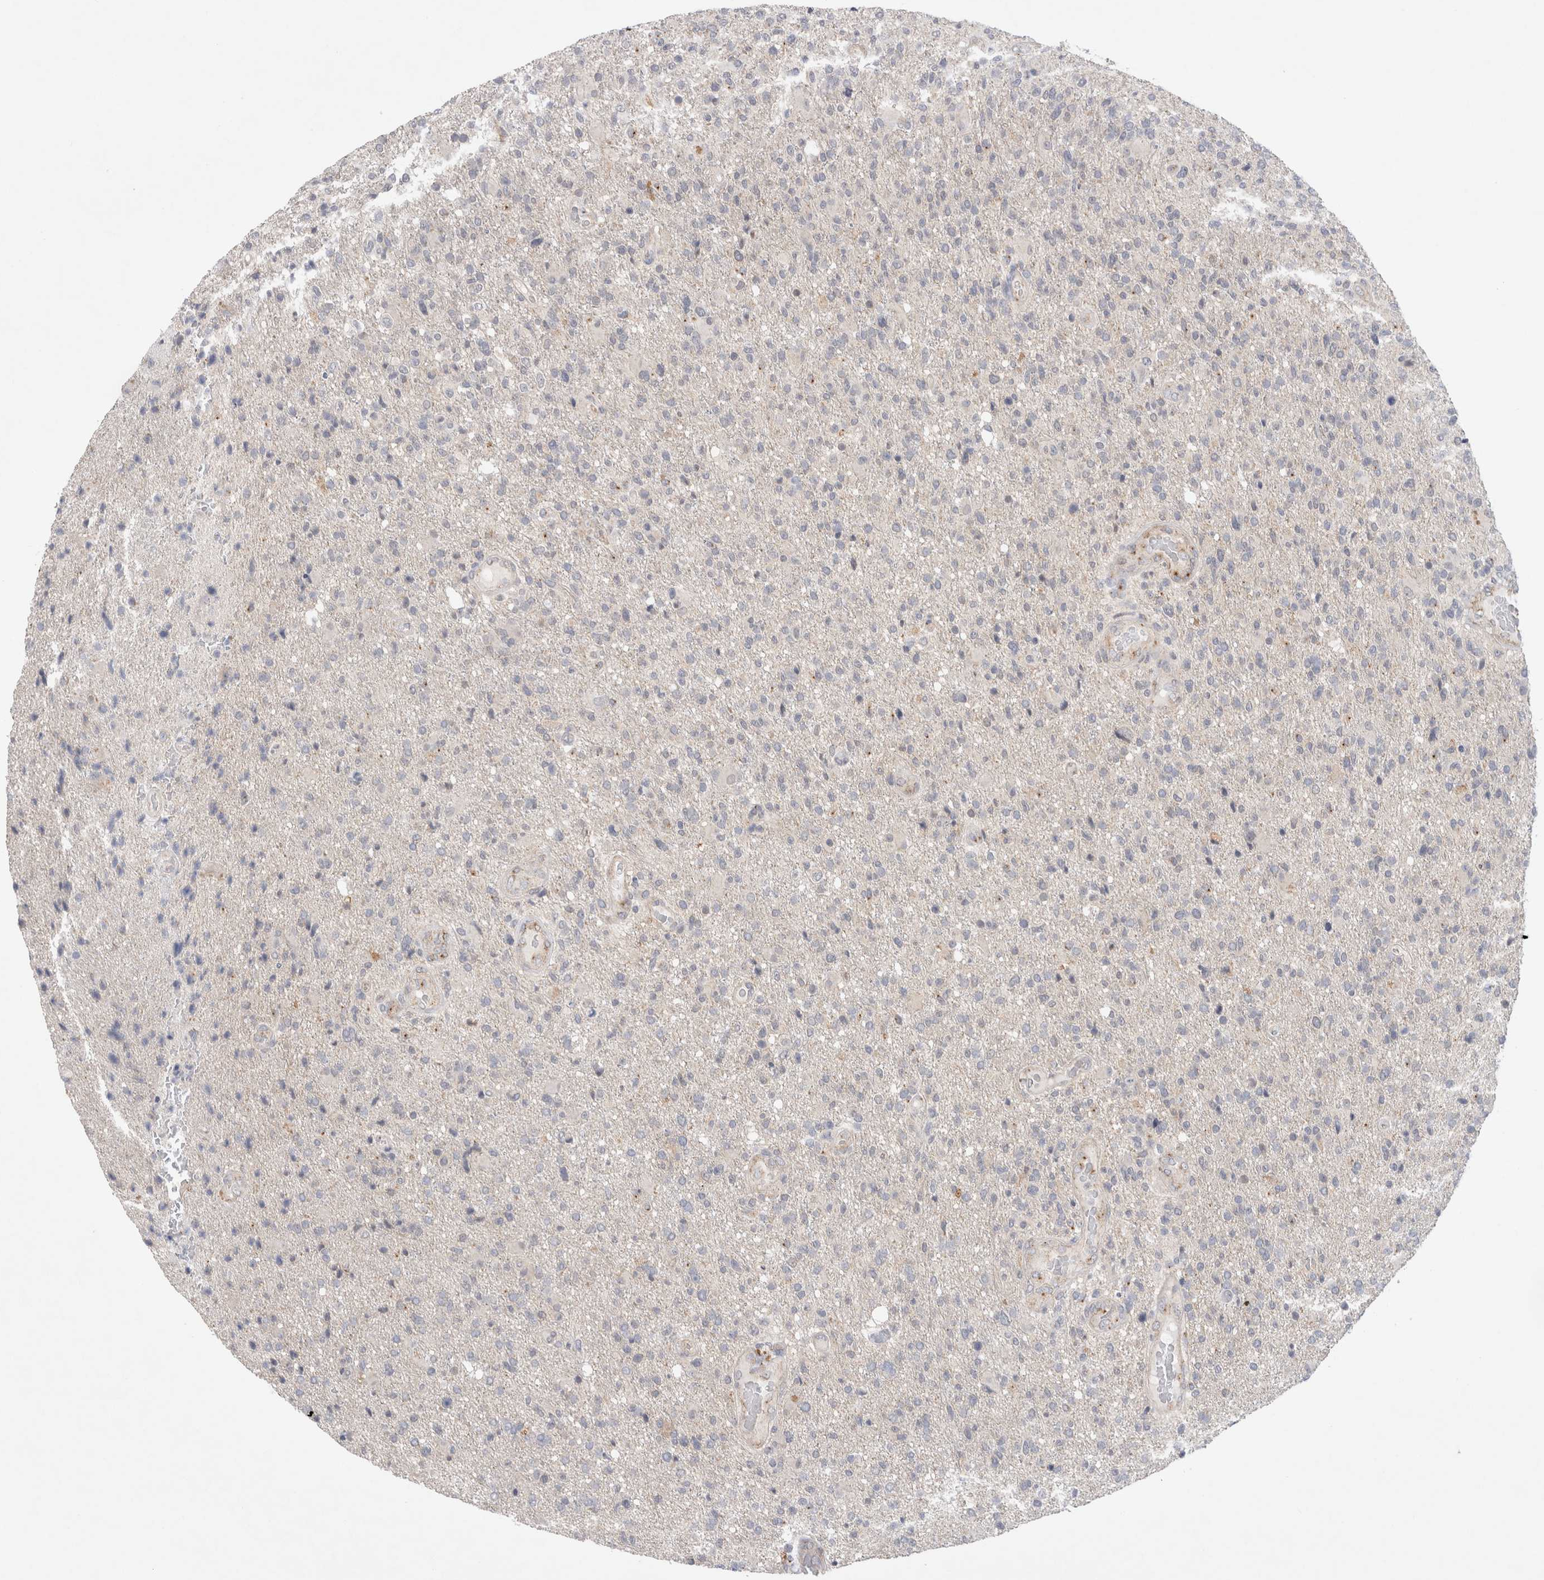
{"staining": {"intensity": "negative", "quantity": "none", "location": "none"}, "tissue": "glioma", "cell_type": "Tumor cells", "image_type": "cancer", "snomed": [{"axis": "morphology", "description": "Glioma, malignant, High grade"}, {"axis": "topography", "description": "Brain"}], "caption": "Photomicrograph shows no significant protein expression in tumor cells of glioma. (DAB immunohistochemistry, high magnification).", "gene": "BICD2", "patient": {"sex": "male", "age": 72}}